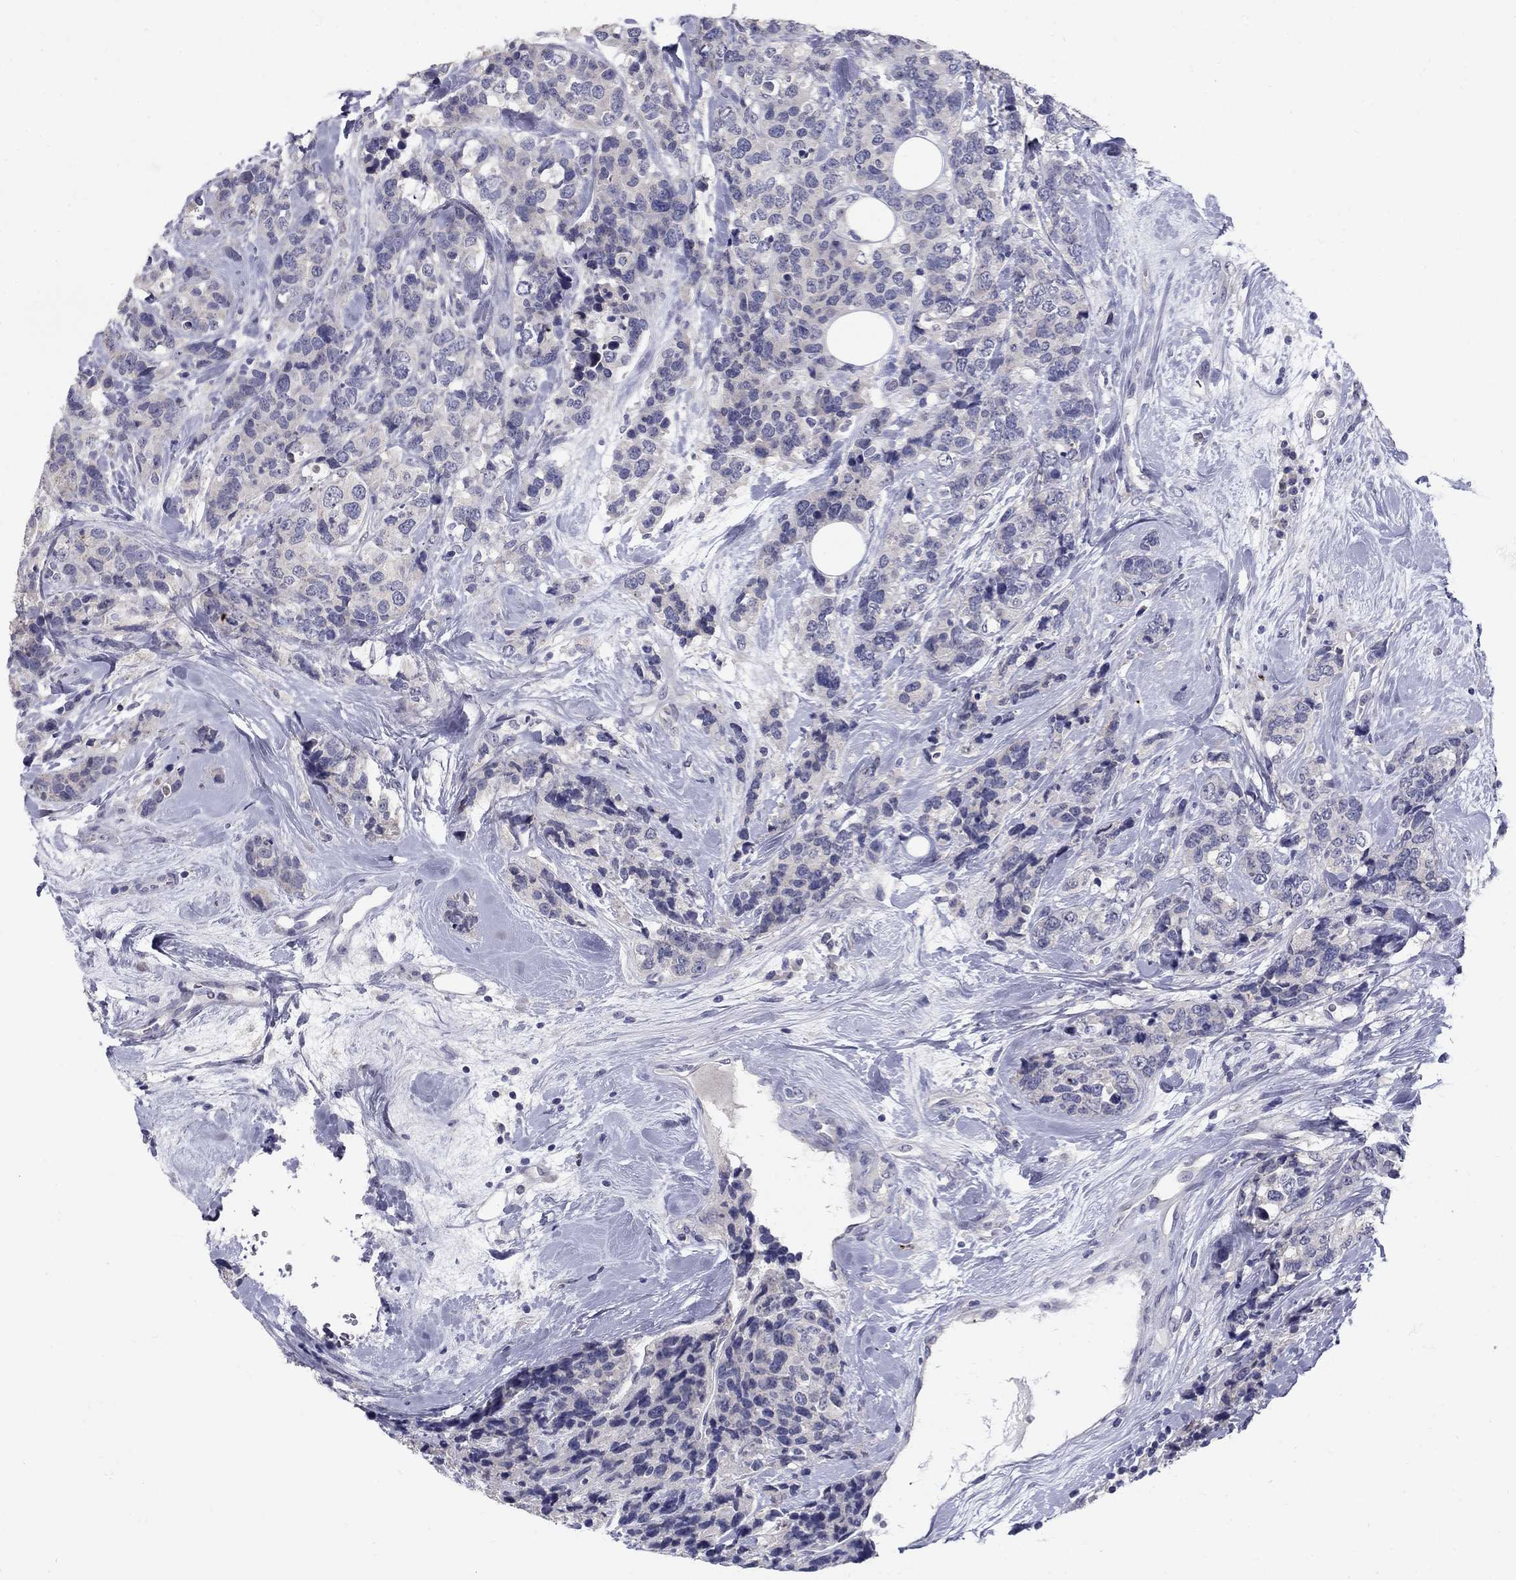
{"staining": {"intensity": "negative", "quantity": "none", "location": "none"}, "tissue": "breast cancer", "cell_type": "Tumor cells", "image_type": "cancer", "snomed": [{"axis": "morphology", "description": "Lobular carcinoma"}, {"axis": "topography", "description": "Breast"}], "caption": "Breast cancer stained for a protein using immunohistochemistry exhibits no expression tumor cells.", "gene": "TP53TG5", "patient": {"sex": "female", "age": 59}}